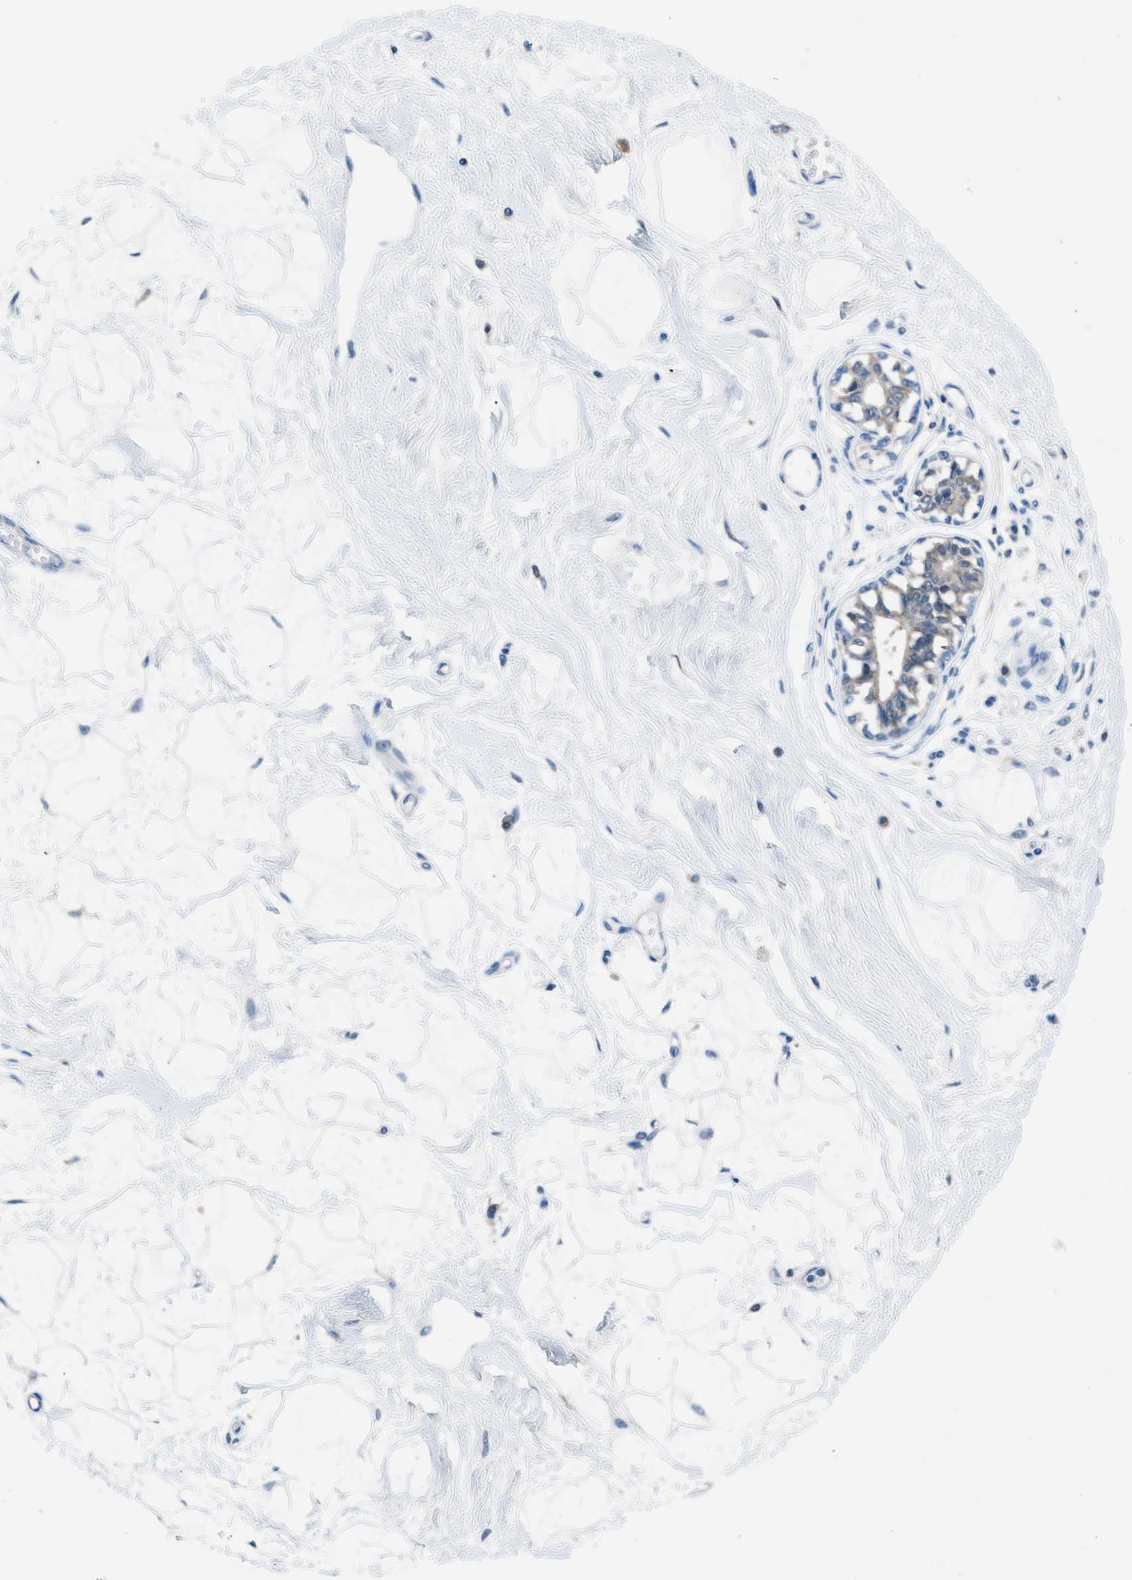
{"staining": {"intensity": "negative", "quantity": "none", "location": "none"}, "tissue": "breast", "cell_type": "Adipocytes", "image_type": "normal", "snomed": [{"axis": "morphology", "description": "Normal tissue, NOS"}, {"axis": "topography", "description": "Breast"}], "caption": "Adipocytes show no significant staining in benign breast. (DAB (3,3'-diaminobenzidine) immunohistochemistry visualized using brightfield microscopy, high magnification).", "gene": "ACP1", "patient": {"sex": "female", "age": 45}}